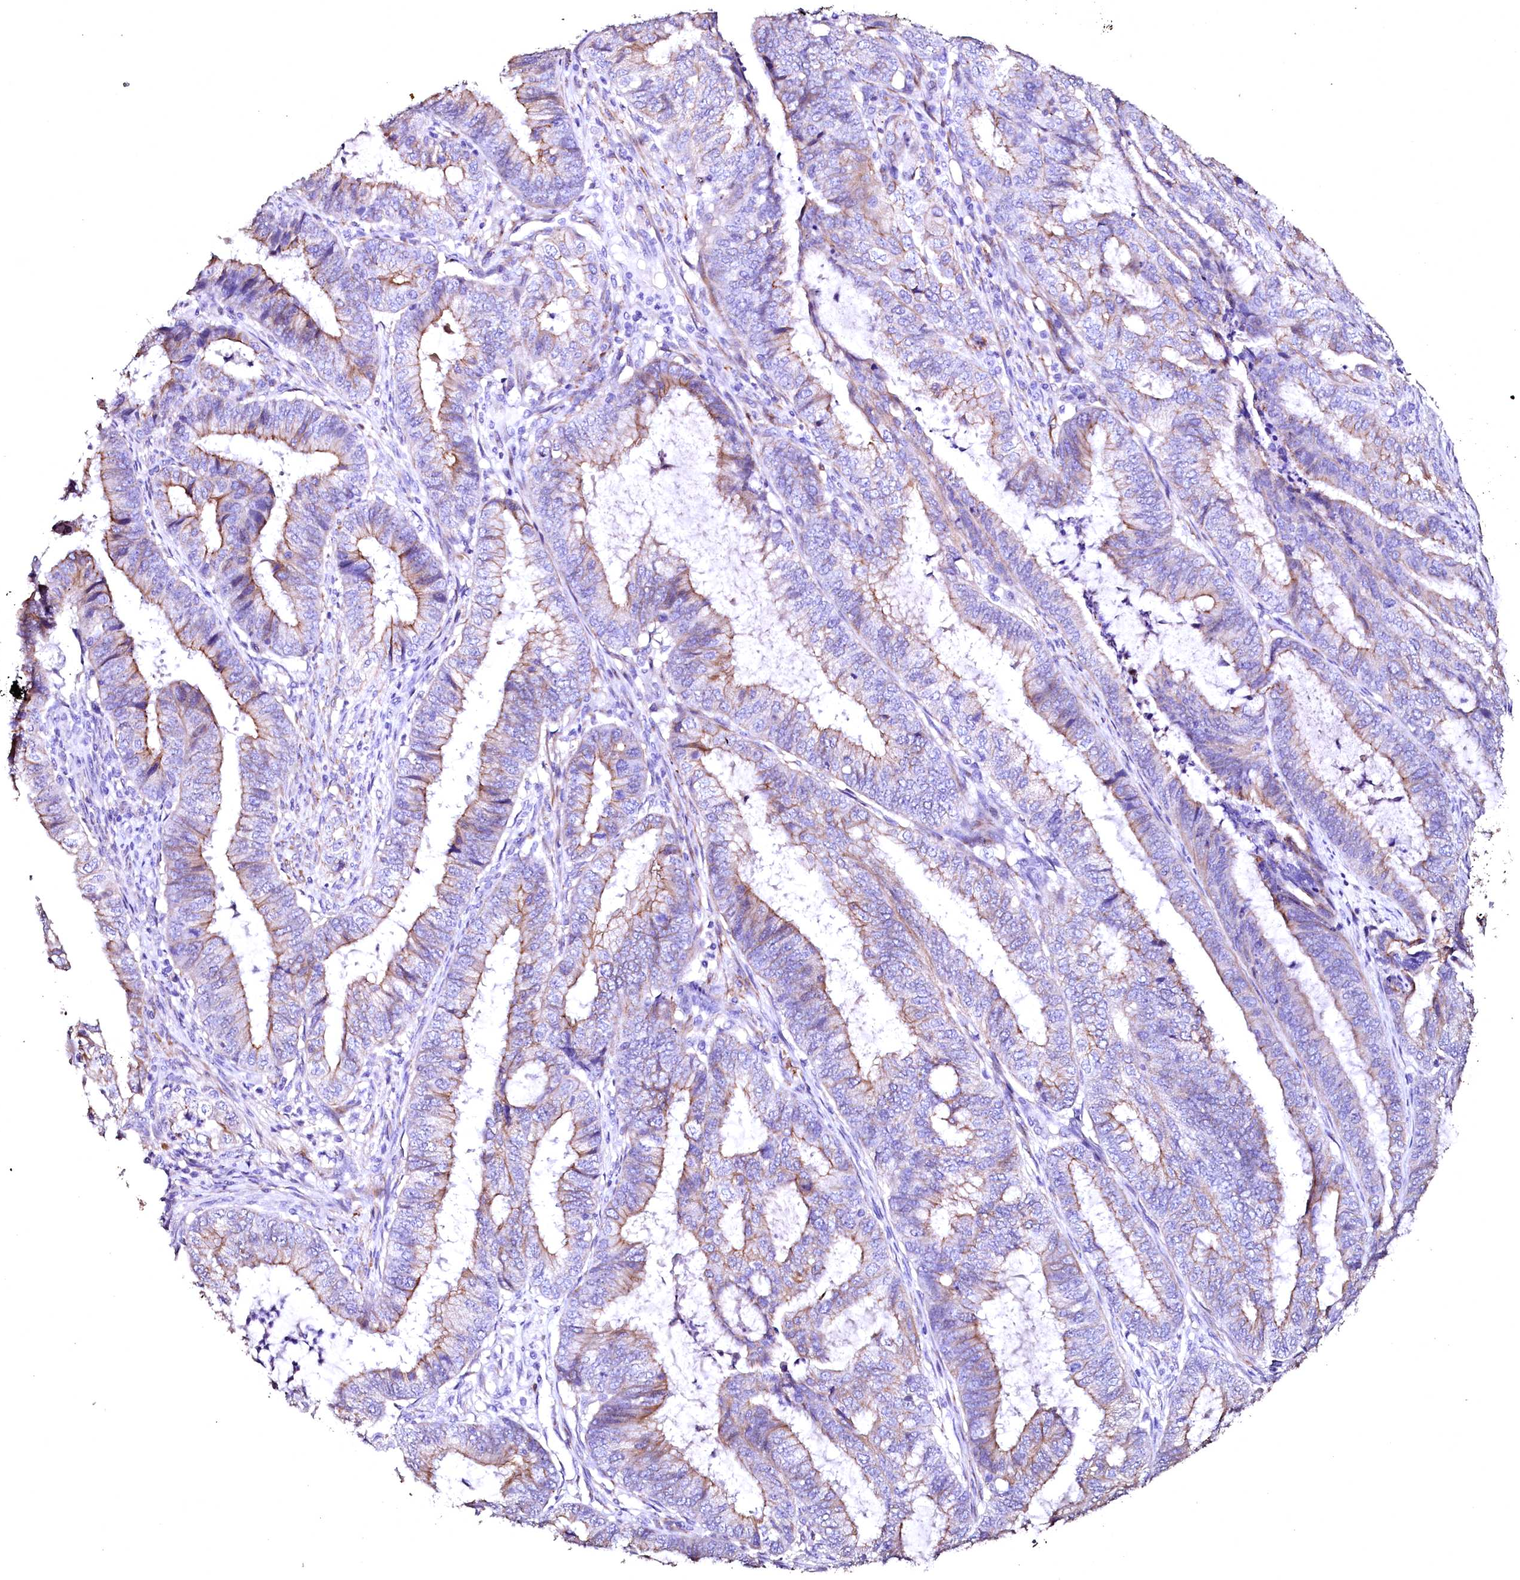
{"staining": {"intensity": "moderate", "quantity": "<25%", "location": "cytoplasmic/membranous"}, "tissue": "endometrial cancer", "cell_type": "Tumor cells", "image_type": "cancer", "snomed": [{"axis": "morphology", "description": "Adenocarcinoma, NOS"}, {"axis": "topography", "description": "Endometrium"}], "caption": "A micrograph showing moderate cytoplasmic/membranous positivity in about <25% of tumor cells in adenocarcinoma (endometrial), as visualized by brown immunohistochemical staining.", "gene": "VPS36", "patient": {"sex": "female", "age": 51}}